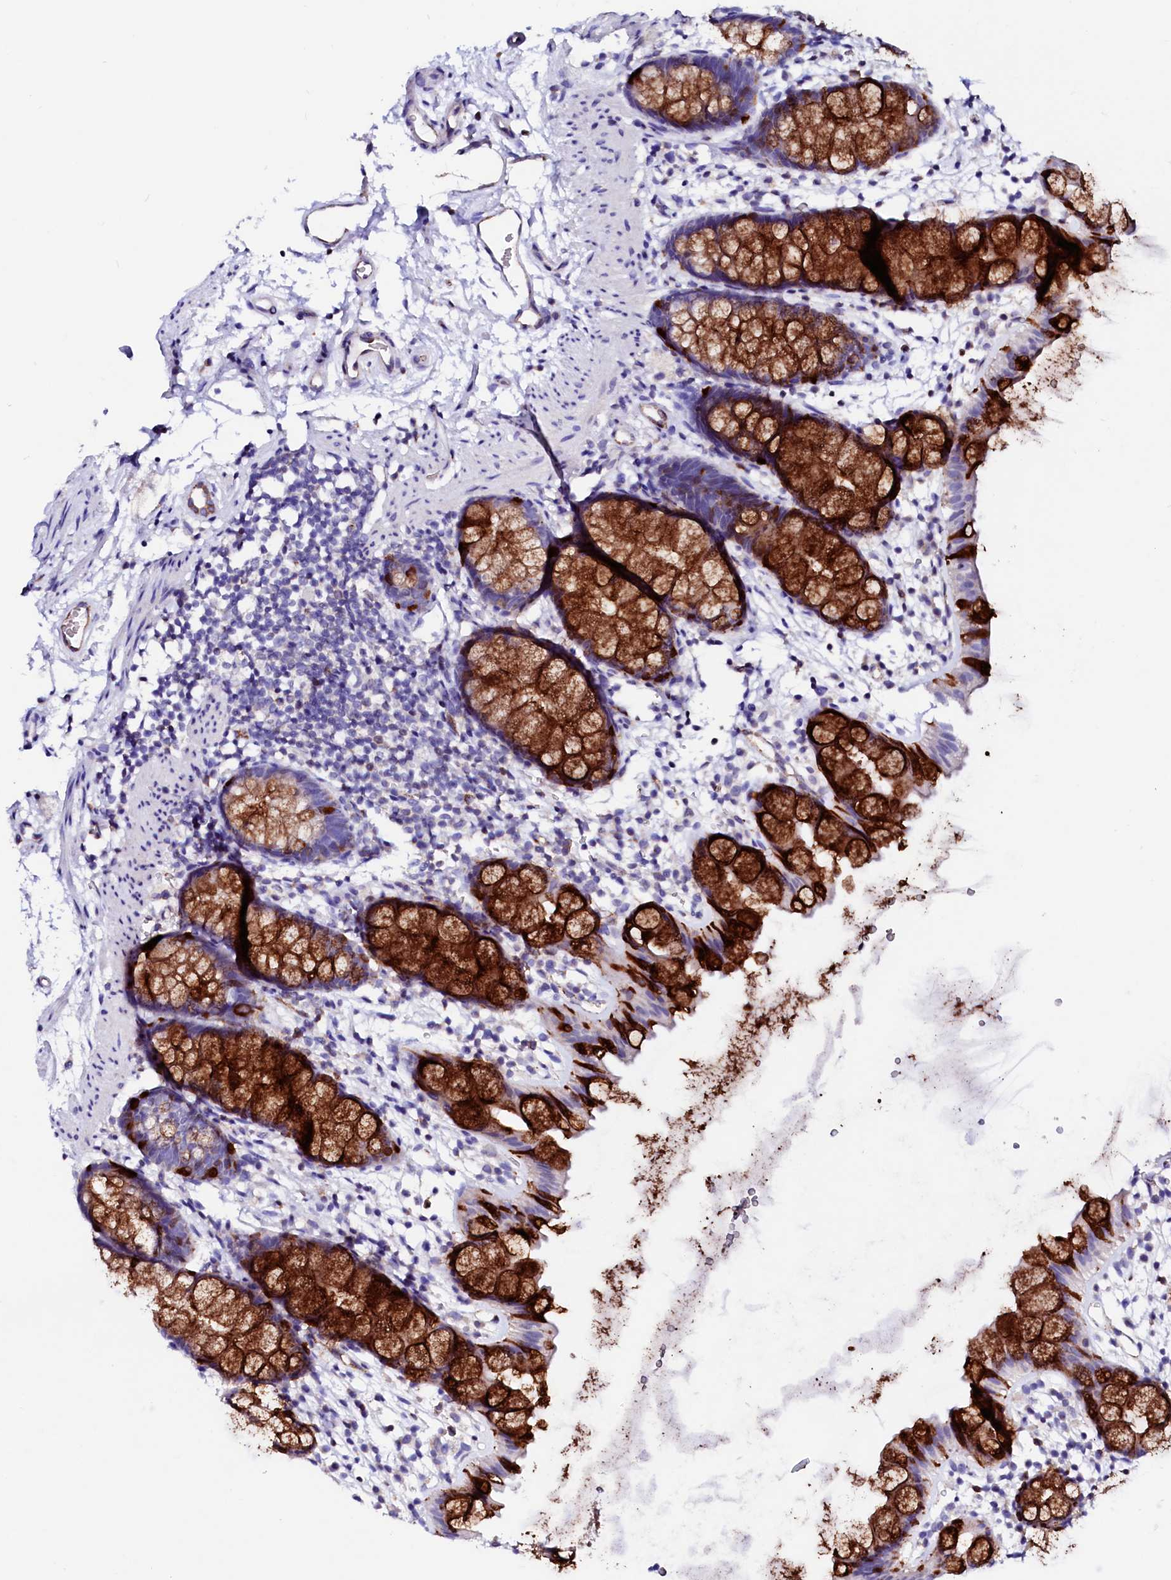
{"staining": {"intensity": "strong", "quantity": ">75%", "location": "cytoplasmic/membranous"}, "tissue": "rectum", "cell_type": "Glandular cells", "image_type": "normal", "snomed": [{"axis": "morphology", "description": "Normal tissue, NOS"}, {"axis": "topography", "description": "Rectum"}], "caption": "This photomicrograph exhibits immunohistochemistry (IHC) staining of normal human rectum, with high strong cytoplasmic/membranous expression in about >75% of glandular cells.", "gene": "RAB27A", "patient": {"sex": "female", "age": 65}}